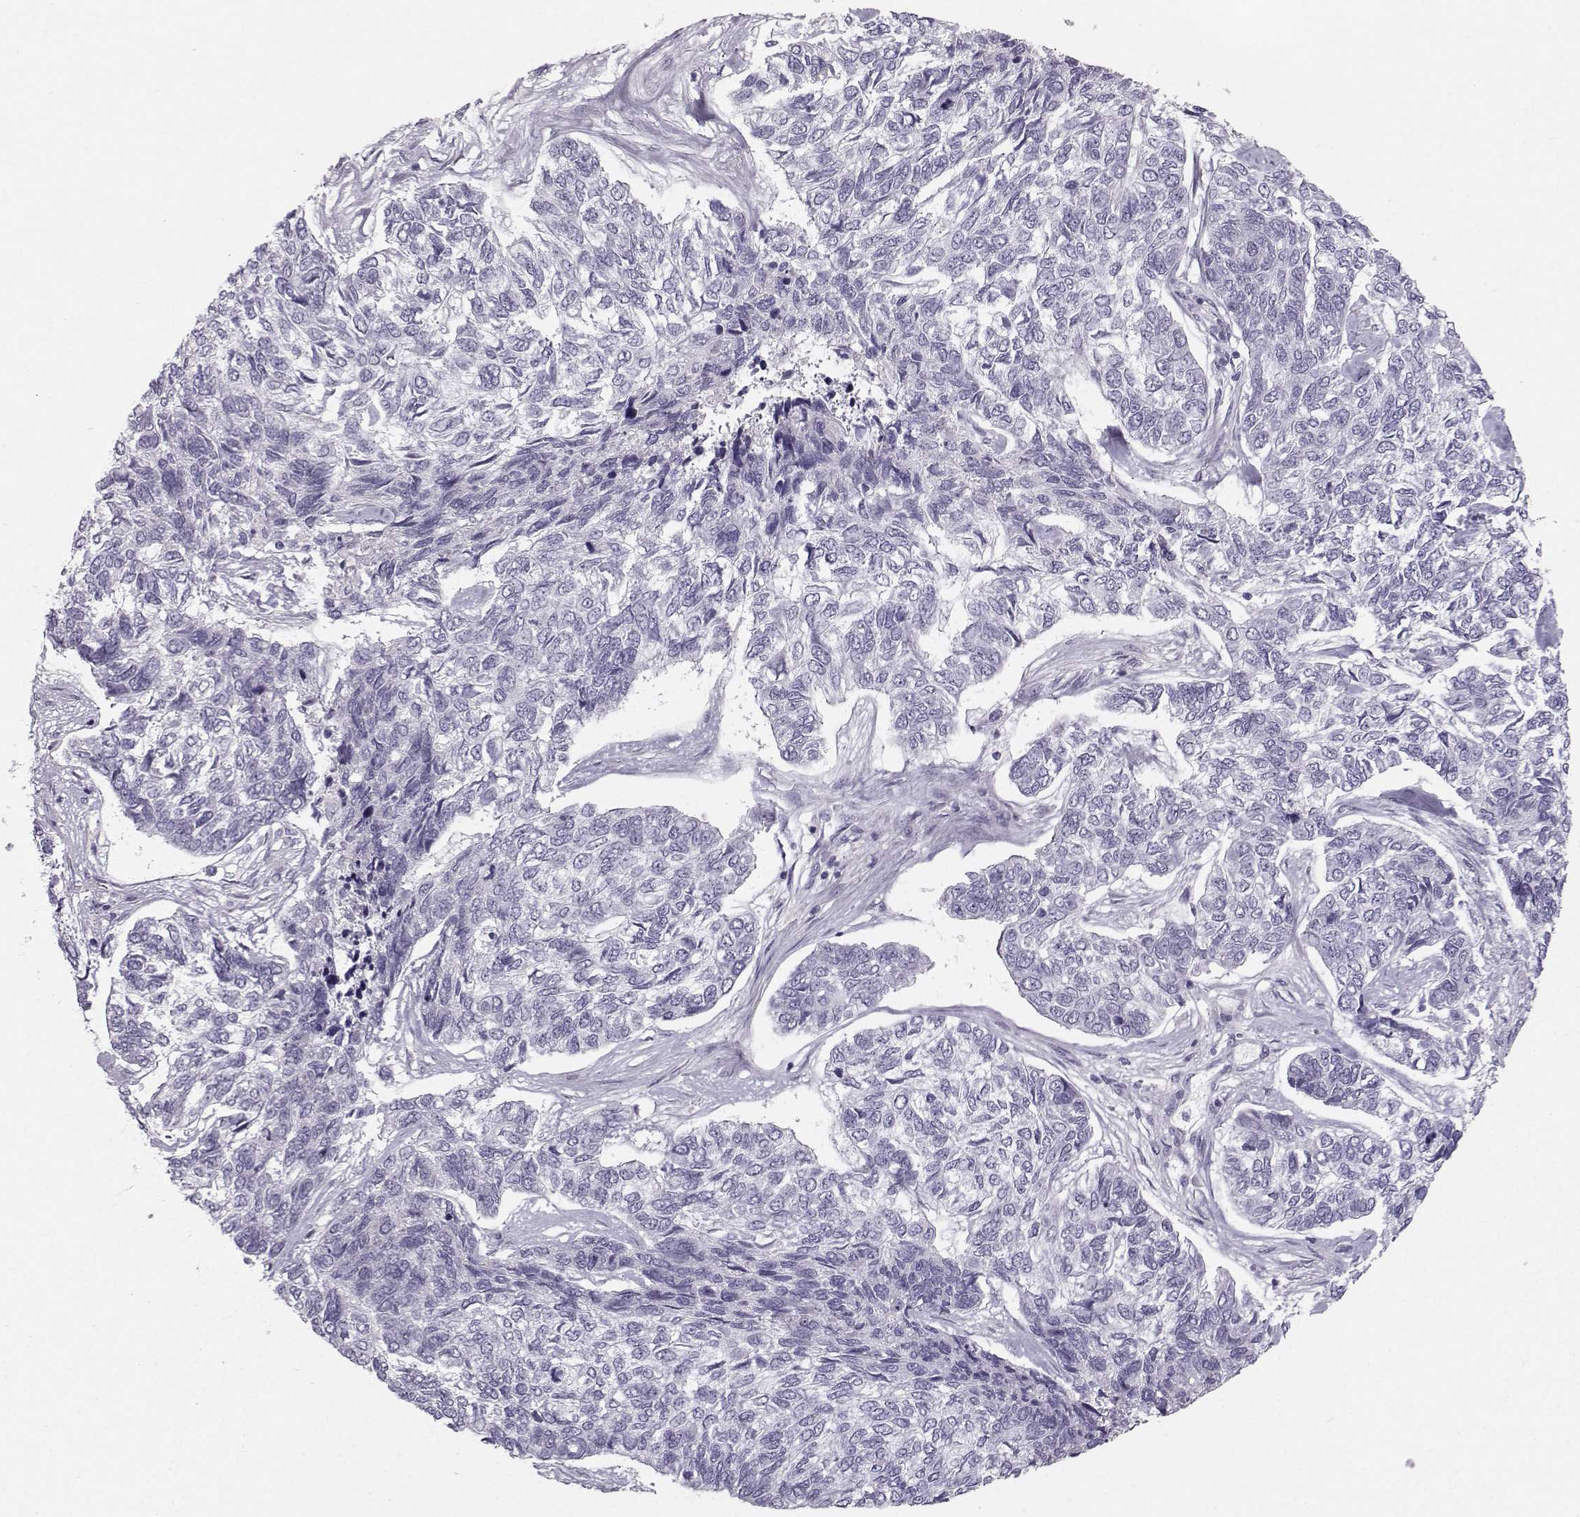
{"staining": {"intensity": "negative", "quantity": "none", "location": "none"}, "tissue": "skin cancer", "cell_type": "Tumor cells", "image_type": "cancer", "snomed": [{"axis": "morphology", "description": "Basal cell carcinoma"}, {"axis": "topography", "description": "Skin"}], "caption": "Micrograph shows no protein staining in tumor cells of skin cancer (basal cell carcinoma) tissue.", "gene": "CASR", "patient": {"sex": "female", "age": 65}}